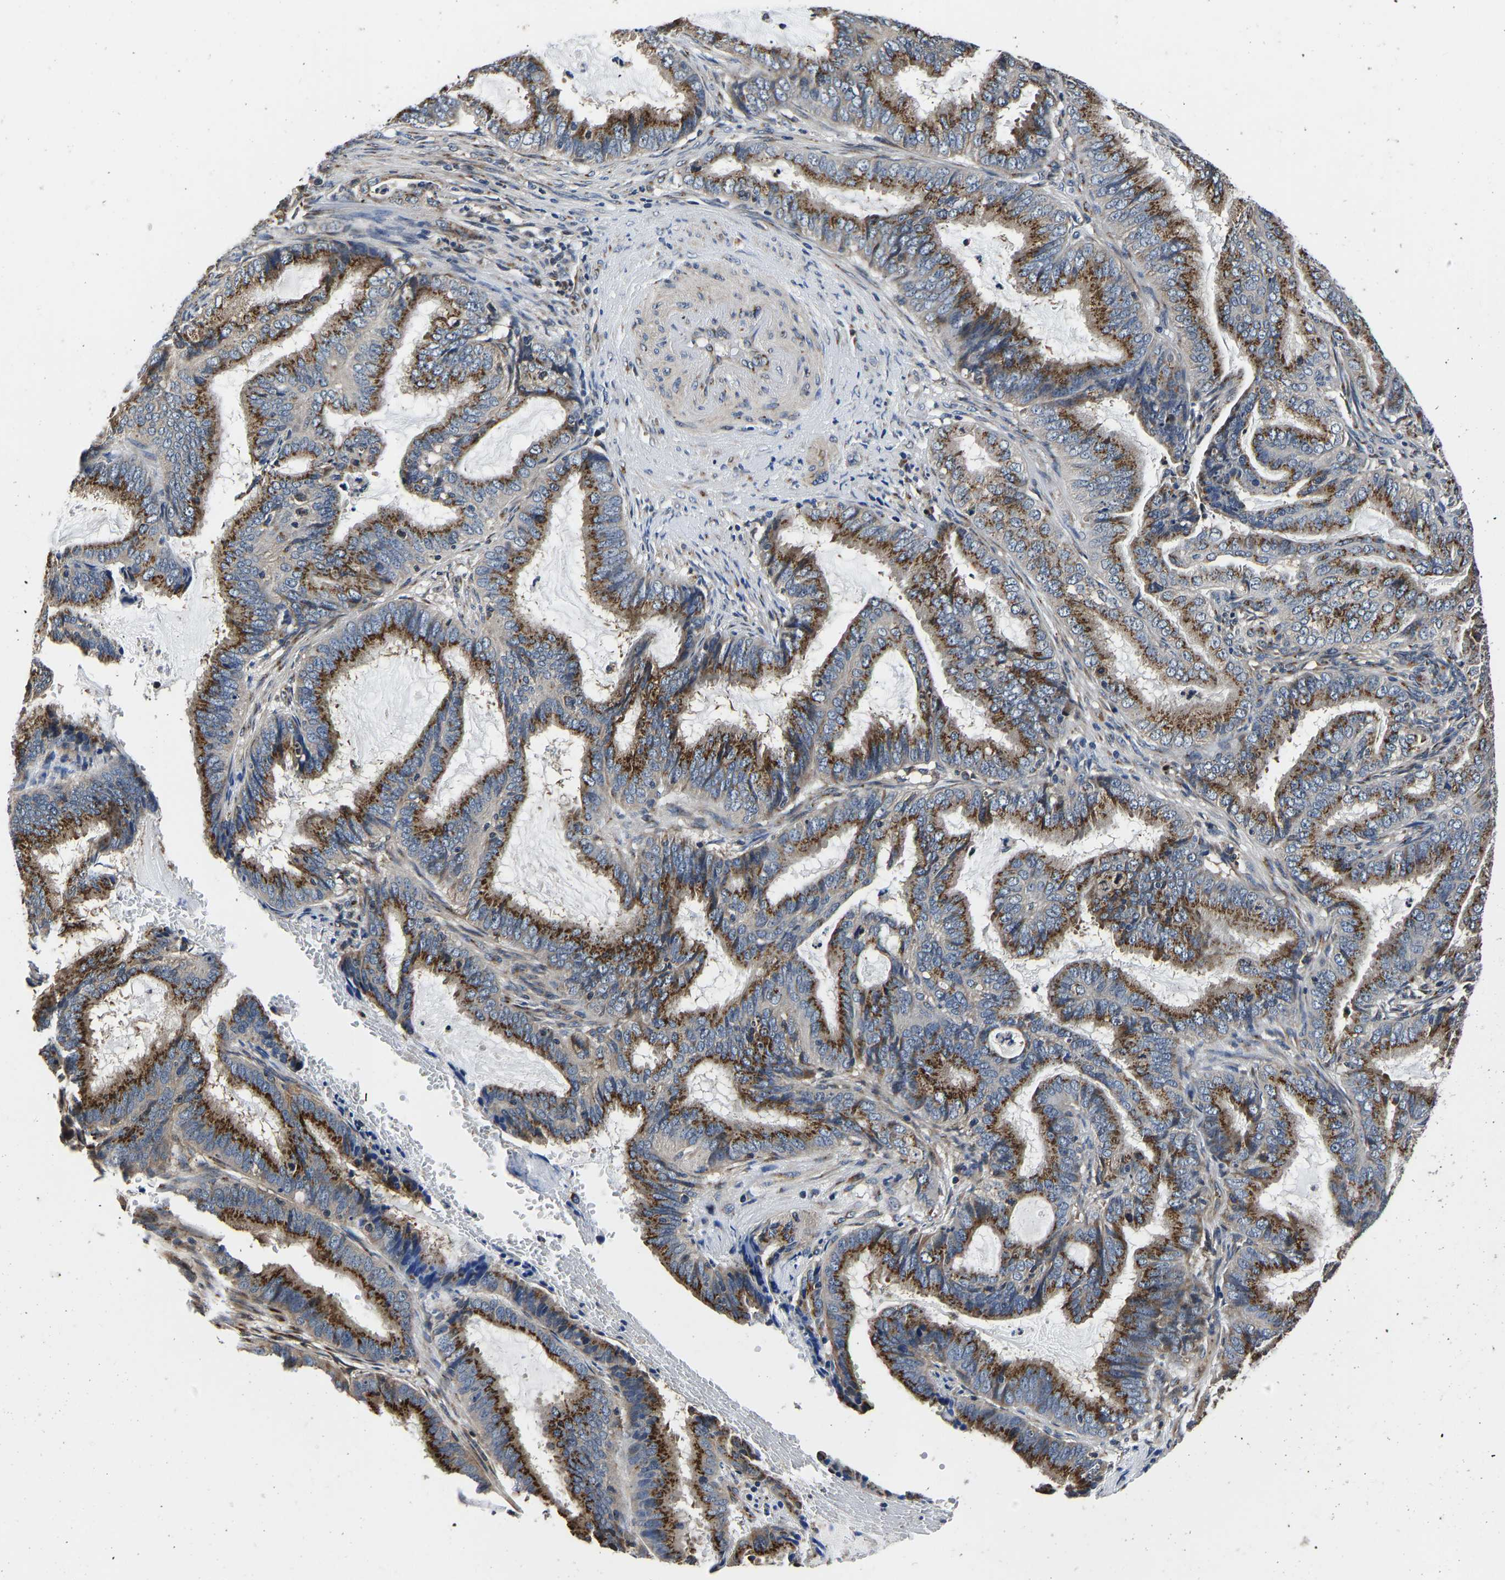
{"staining": {"intensity": "strong", "quantity": ">75%", "location": "cytoplasmic/membranous"}, "tissue": "endometrial cancer", "cell_type": "Tumor cells", "image_type": "cancer", "snomed": [{"axis": "morphology", "description": "Adenocarcinoma, NOS"}, {"axis": "topography", "description": "Endometrium"}], "caption": "Immunohistochemical staining of human adenocarcinoma (endometrial) demonstrates high levels of strong cytoplasmic/membranous positivity in about >75% of tumor cells. Using DAB (3,3'-diaminobenzidine) (brown) and hematoxylin (blue) stains, captured at high magnification using brightfield microscopy.", "gene": "RABAC1", "patient": {"sex": "female", "age": 51}}